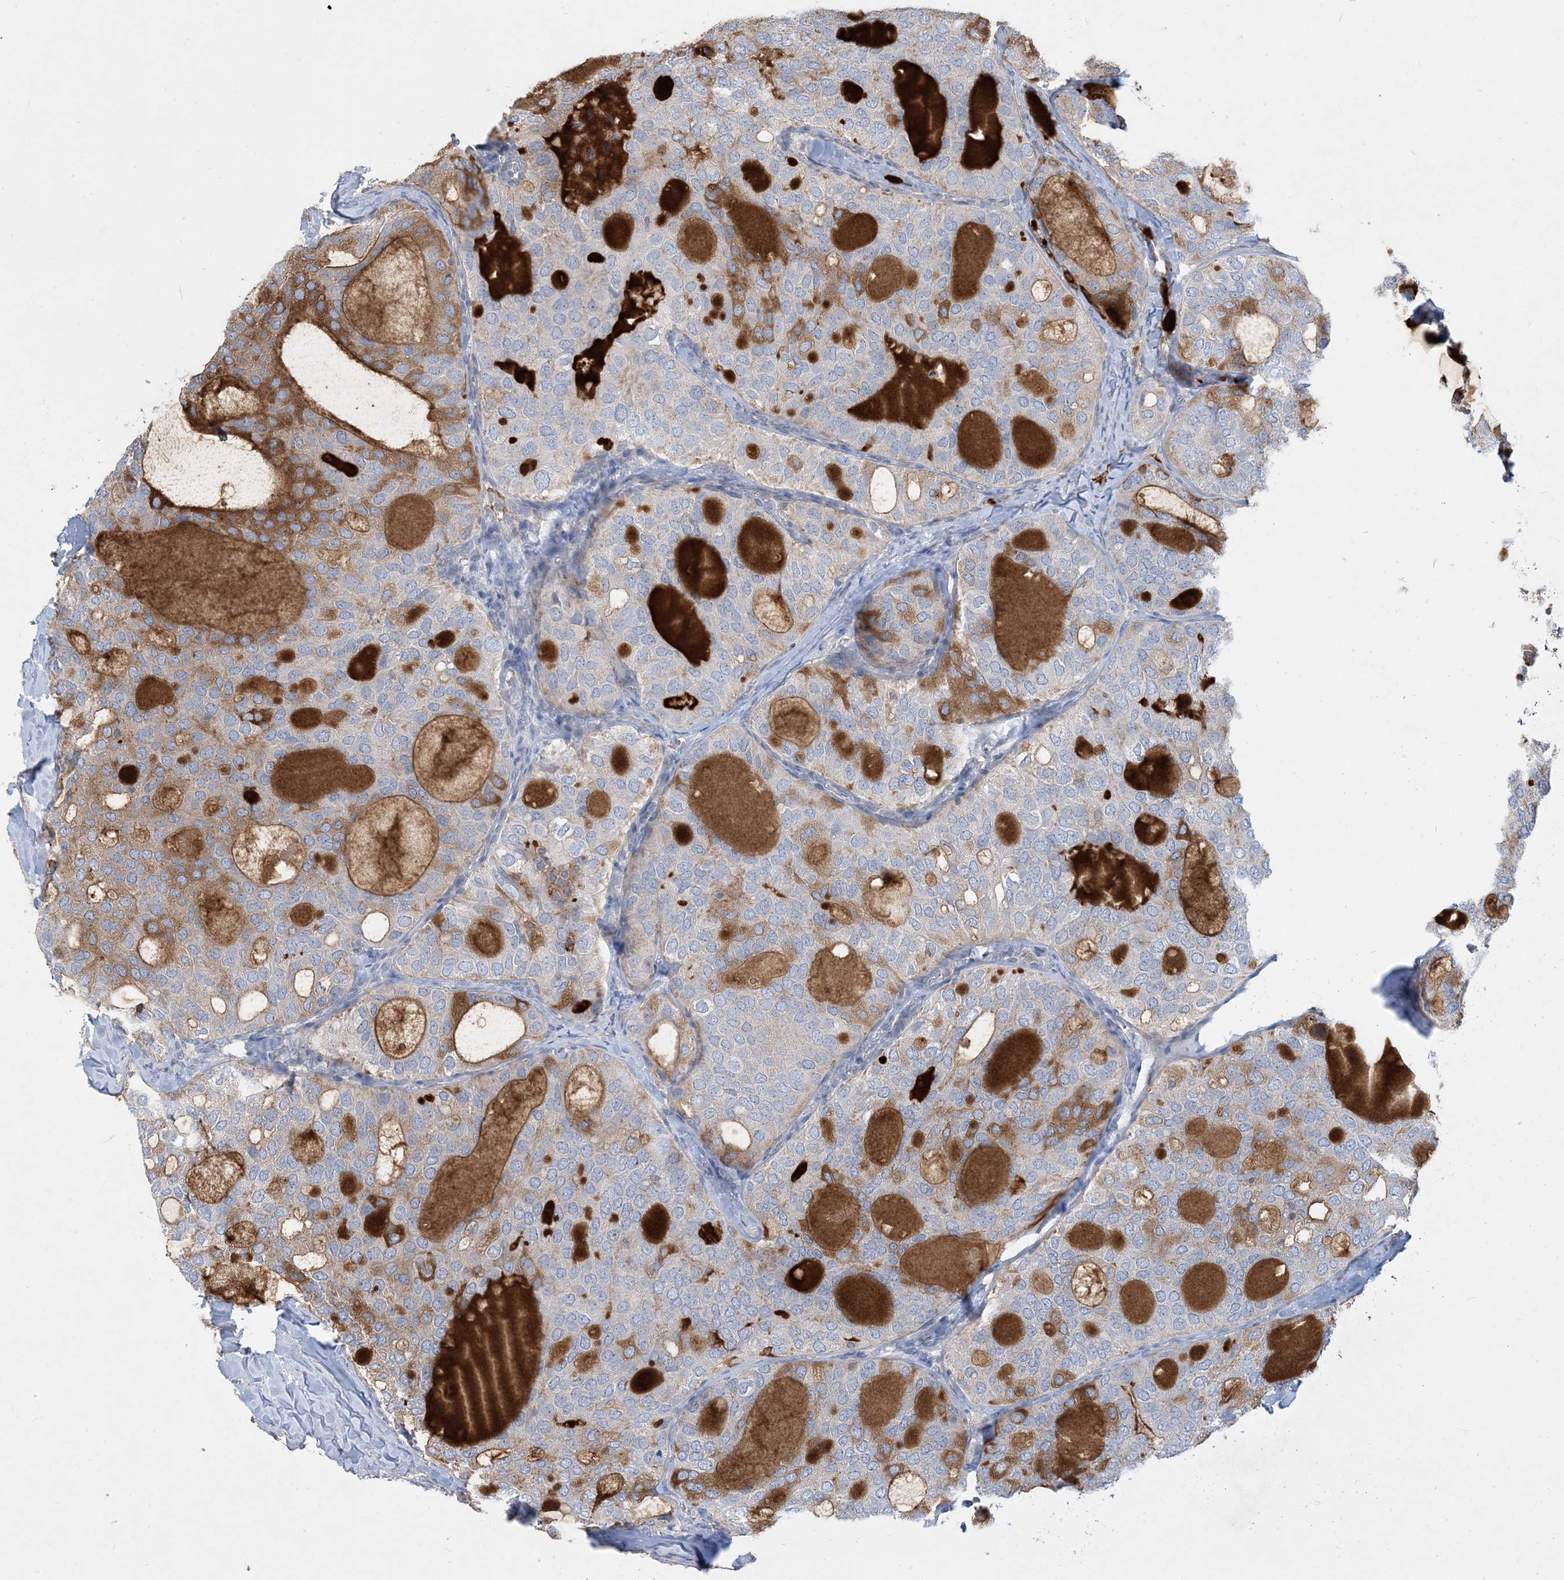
{"staining": {"intensity": "moderate", "quantity": "<25%", "location": "cytoplasmic/membranous"}, "tissue": "thyroid cancer", "cell_type": "Tumor cells", "image_type": "cancer", "snomed": [{"axis": "morphology", "description": "Follicular adenoma carcinoma, NOS"}, {"axis": "topography", "description": "Thyroid gland"}], "caption": "The photomicrograph reveals staining of thyroid cancer (follicular adenoma carcinoma), revealing moderate cytoplasmic/membranous protein staining (brown color) within tumor cells. Using DAB (3,3'-diaminobenzidine) (brown) and hematoxylin (blue) stains, captured at high magnification using brightfield microscopy.", "gene": "ECHDC1", "patient": {"sex": "male", "age": 75}}